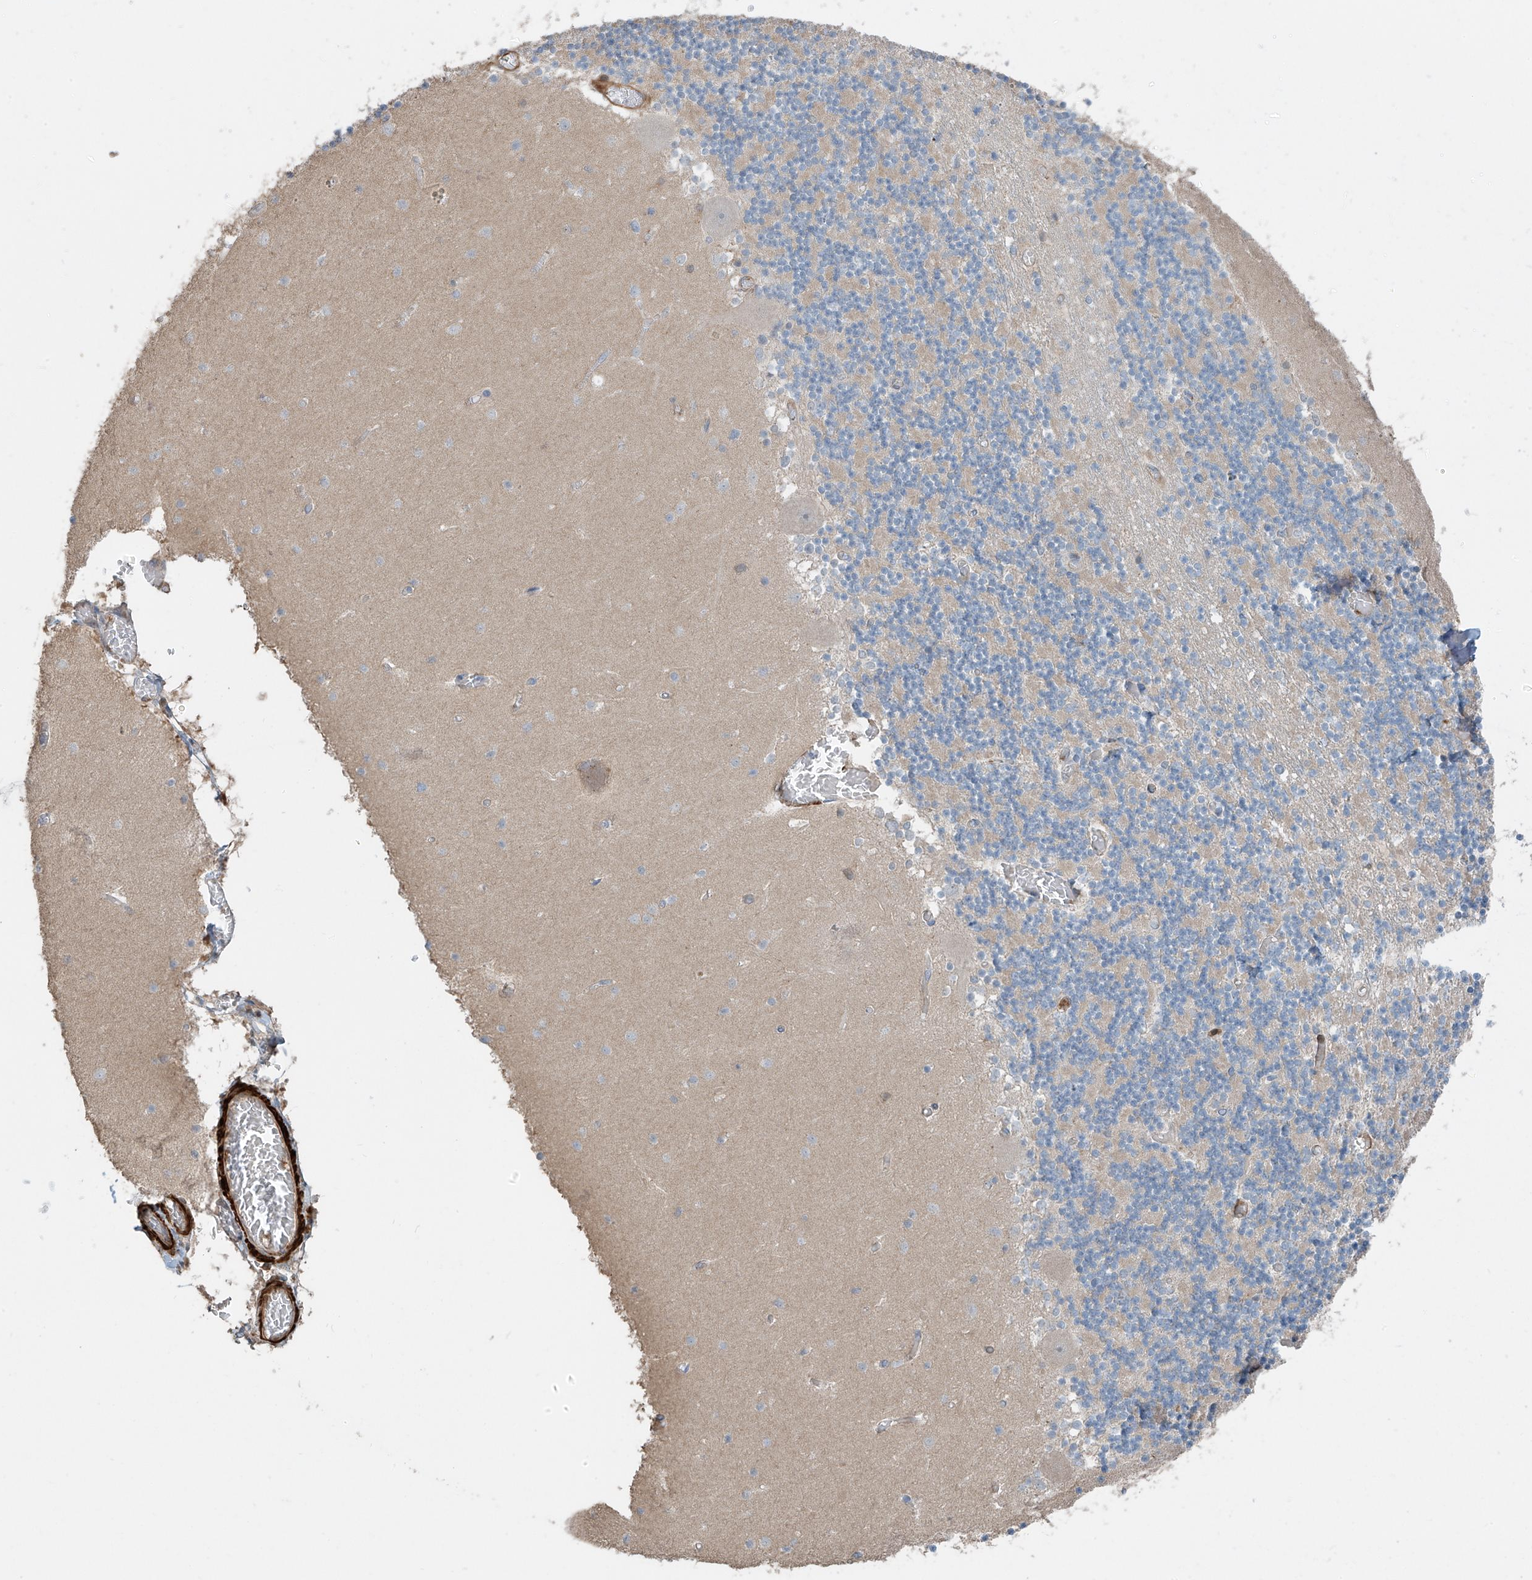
{"staining": {"intensity": "negative", "quantity": "none", "location": "none"}, "tissue": "cerebellum", "cell_type": "Cells in granular layer", "image_type": "normal", "snomed": [{"axis": "morphology", "description": "Normal tissue, NOS"}, {"axis": "topography", "description": "Cerebellum"}], "caption": "There is no significant positivity in cells in granular layer of cerebellum.", "gene": "SH3BGRL3", "patient": {"sex": "female", "age": 28}}